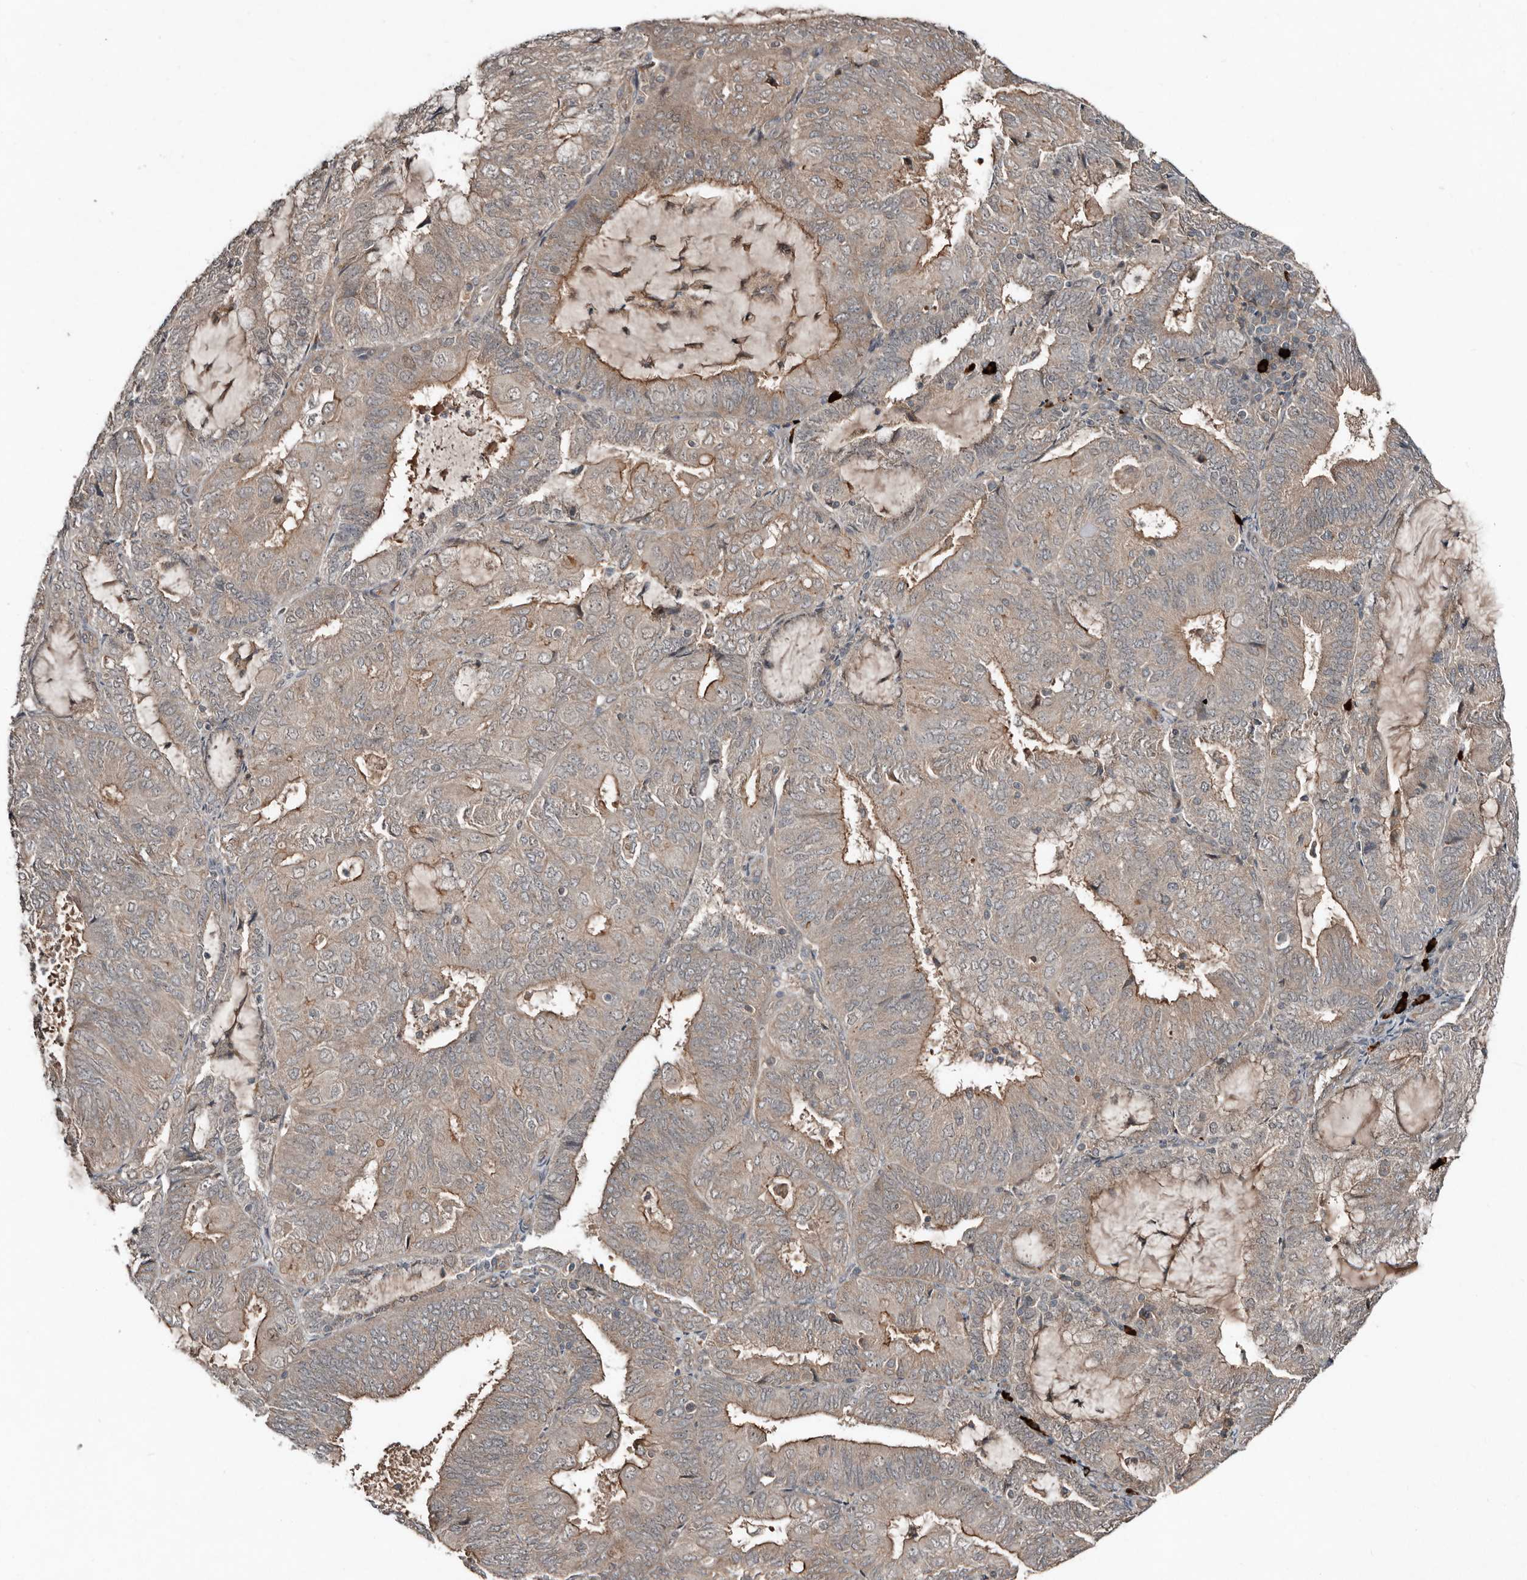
{"staining": {"intensity": "moderate", "quantity": "<25%", "location": "cytoplasmic/membranous"}, "tissue": "endometrial cancer", "cell_type": "Tumor cells", "image_type": "cancer", "snomed": [{"axis": "morphology", "description": "Adenocarcinoma, NOS"}, {"axis": "topography", "description": "Endometrium"}], "caption": "The immunohistochemical stain shows moderate cytoplasmic/membranous expression in tumor cells of adenocarcinoma (endometrial) tissue.", "gene": "TEAD3", "patient": {"sex": "female", "age": 81}}